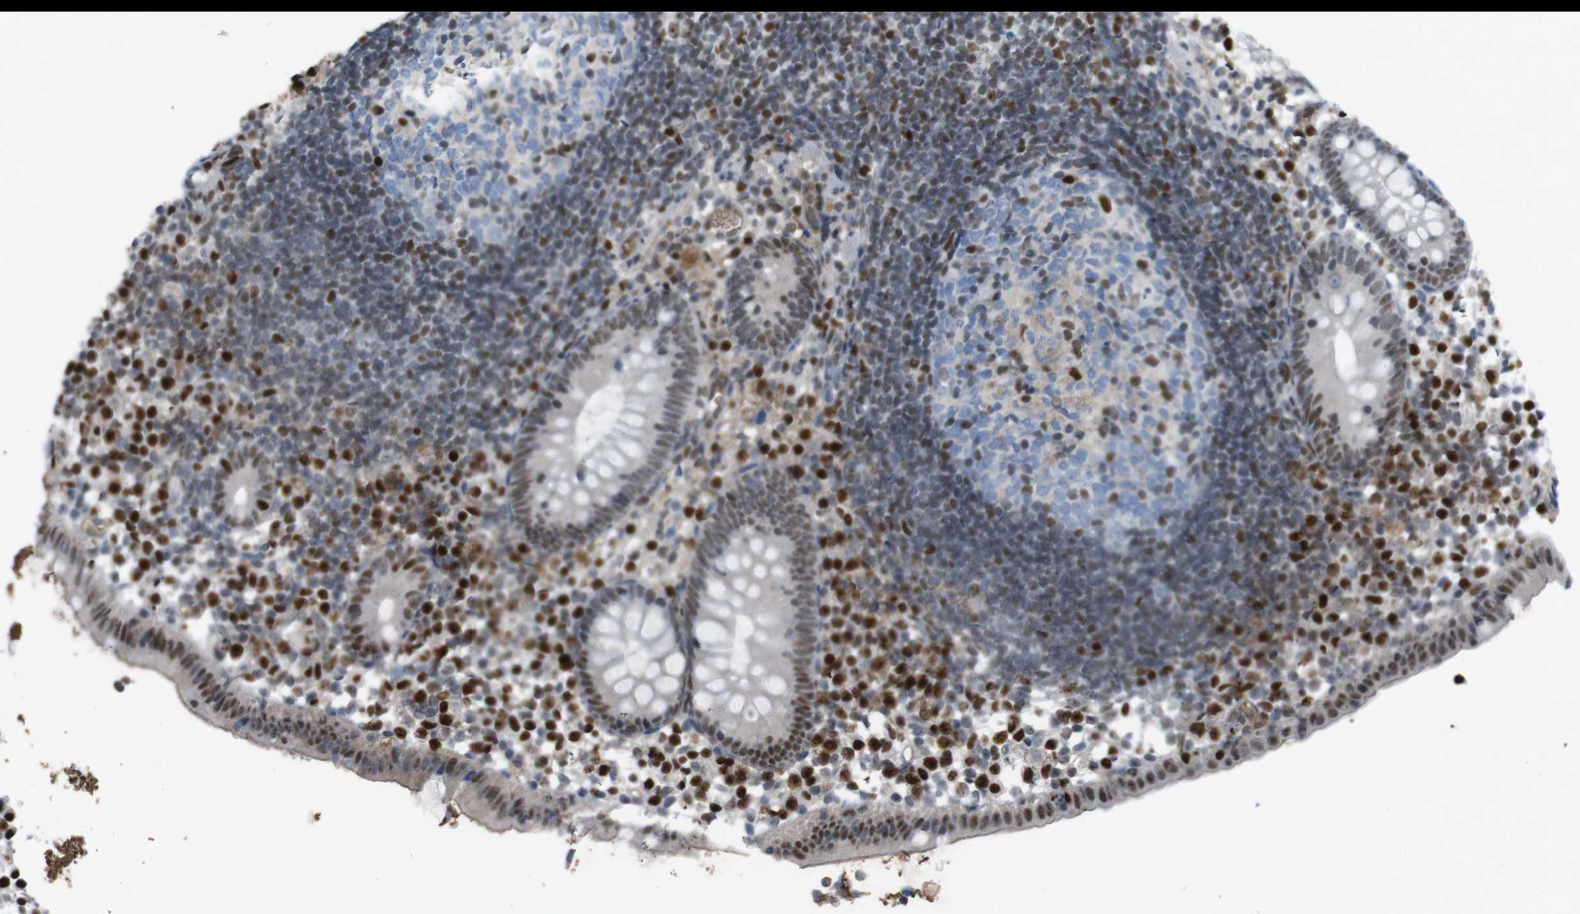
{"staining": {"intensity": "moderate", "quantity": "25%-75%", "location": "nuclear"}, "tissue": "appendix", "cell_type": "Glandular cells", "image_type": "normal", "snomed": [{"axis": "morphology", "description": "Normal tissue, NOS"}, {"axis": "topography", "description": "Appendix"}], "caption": "Immunohistochemistry photomicrograph of unremarkable appendix: human appendix stained using immunohistochemistry (IHC) exhibits medium levels of moderate protein expression localized specifically in the nuclear of glandular cells, appearing as a nuclear brown color.", "gene": "SUB1", "patient": {"sex": "female", "age": 20}}